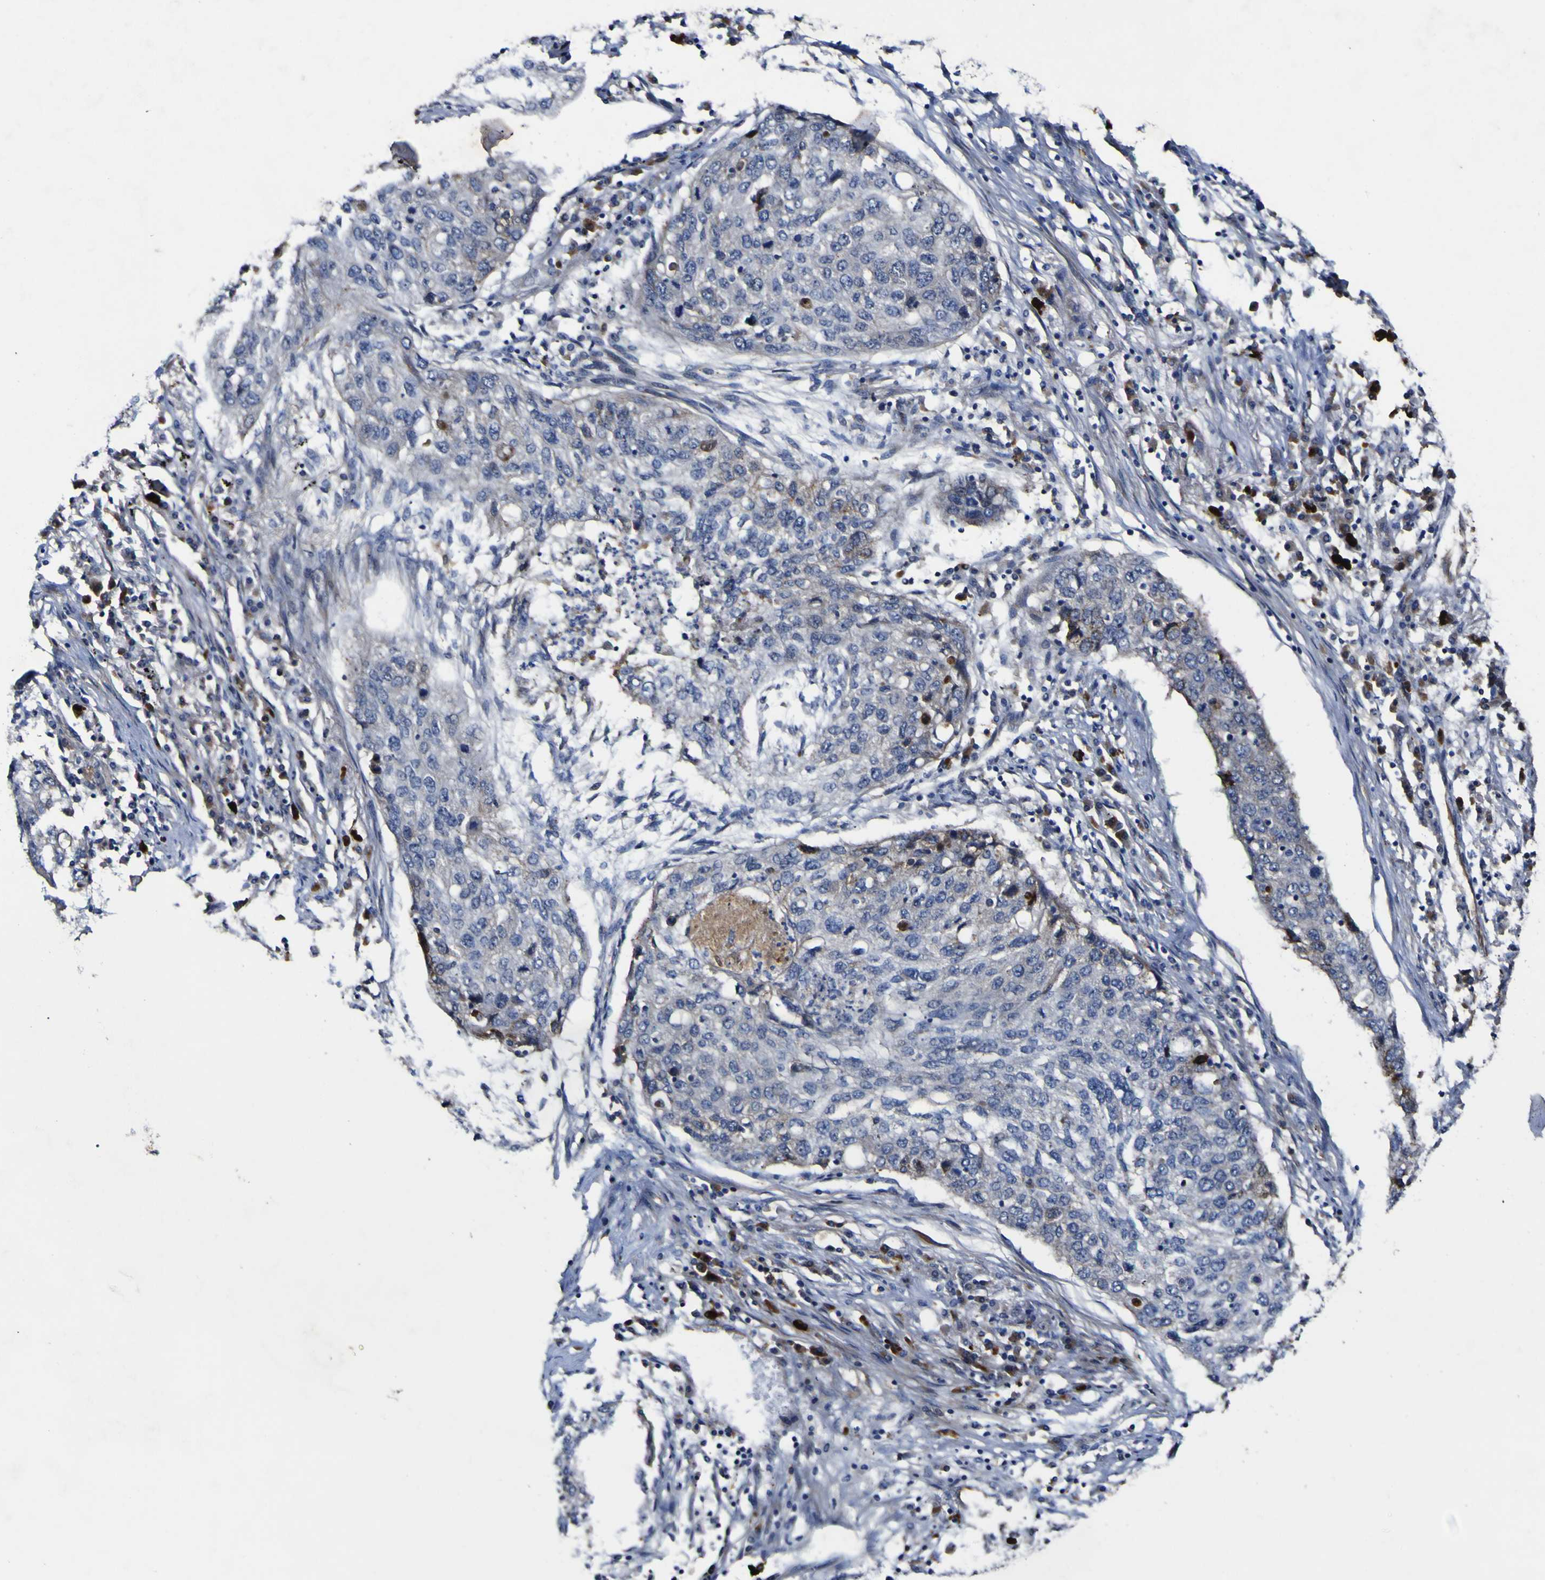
{"staining": {"intensity": "negative", "quantity": "none", "location": "none"}, "tissue": "lung cancer", "cell_type": "Tumor cells", "image_type": "cancer", "snomed": [{"axis": "morphology", "description": "Squamous cell carcinoma, NOS"}, {"axis": "topography", "description": "Lung"}], "caption": "Protein analysis of lung cancer demonstrates no significant staining in tumor cells.", "gene": "CCL2", "patient": {"sex": "female", "age": 63}}